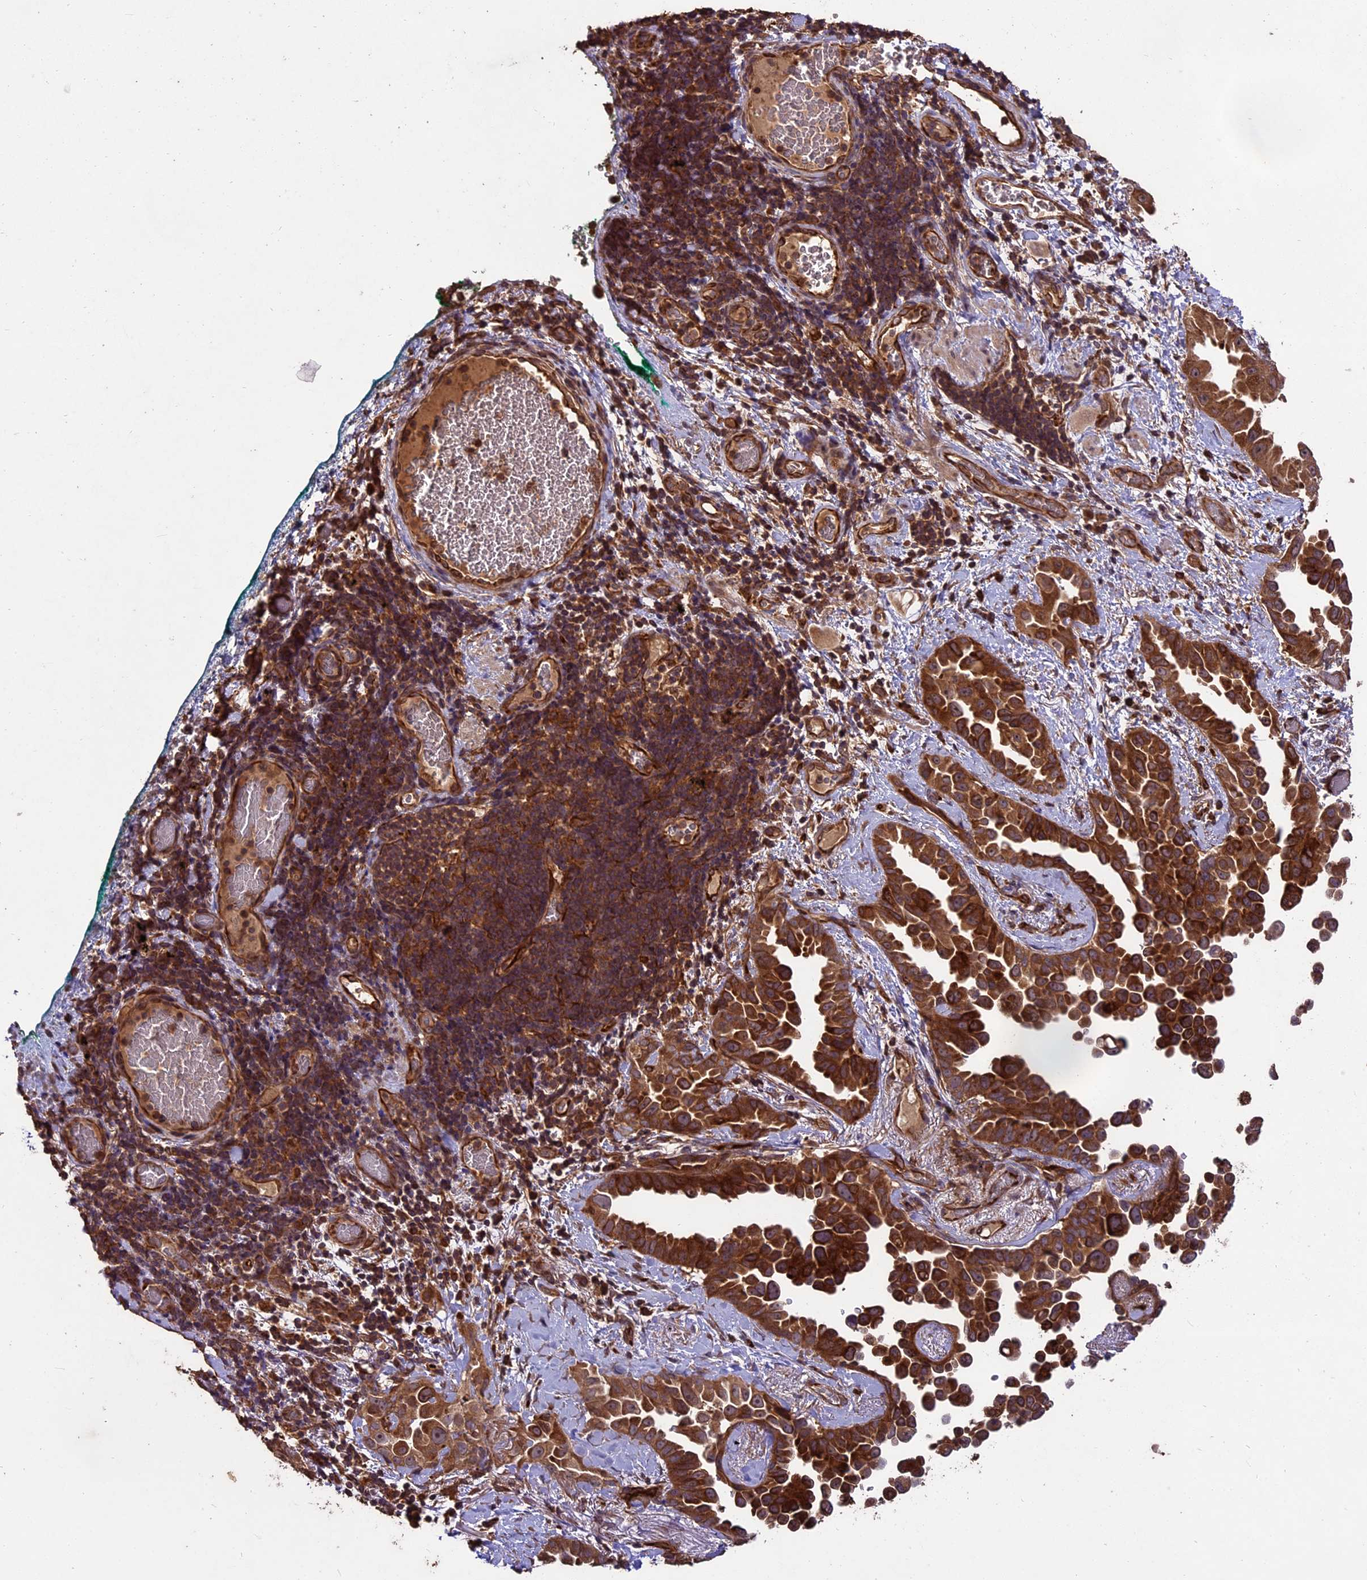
{"staining": {"intensity": "strong", "quantity": "25%-75%", "location": "cytoplasmic/membranous"}, "tissue": "lung cancer", "cell_type": "Tumor cells", "image_type": "cancer", "snomed": [{"axis": "morphology", "description": "Adenocarcinoma, NOS"}, {"axis": "topography", "description": "Lung"}], "caption": "Human lung adenocarcinoma stained for a protein (brown) shows strong cytoplasmic/membranous positive expression in about 25%-75% of tumor cells.", "gene": "TTLL10", "patient": {"sex": "female", "age": 67}}